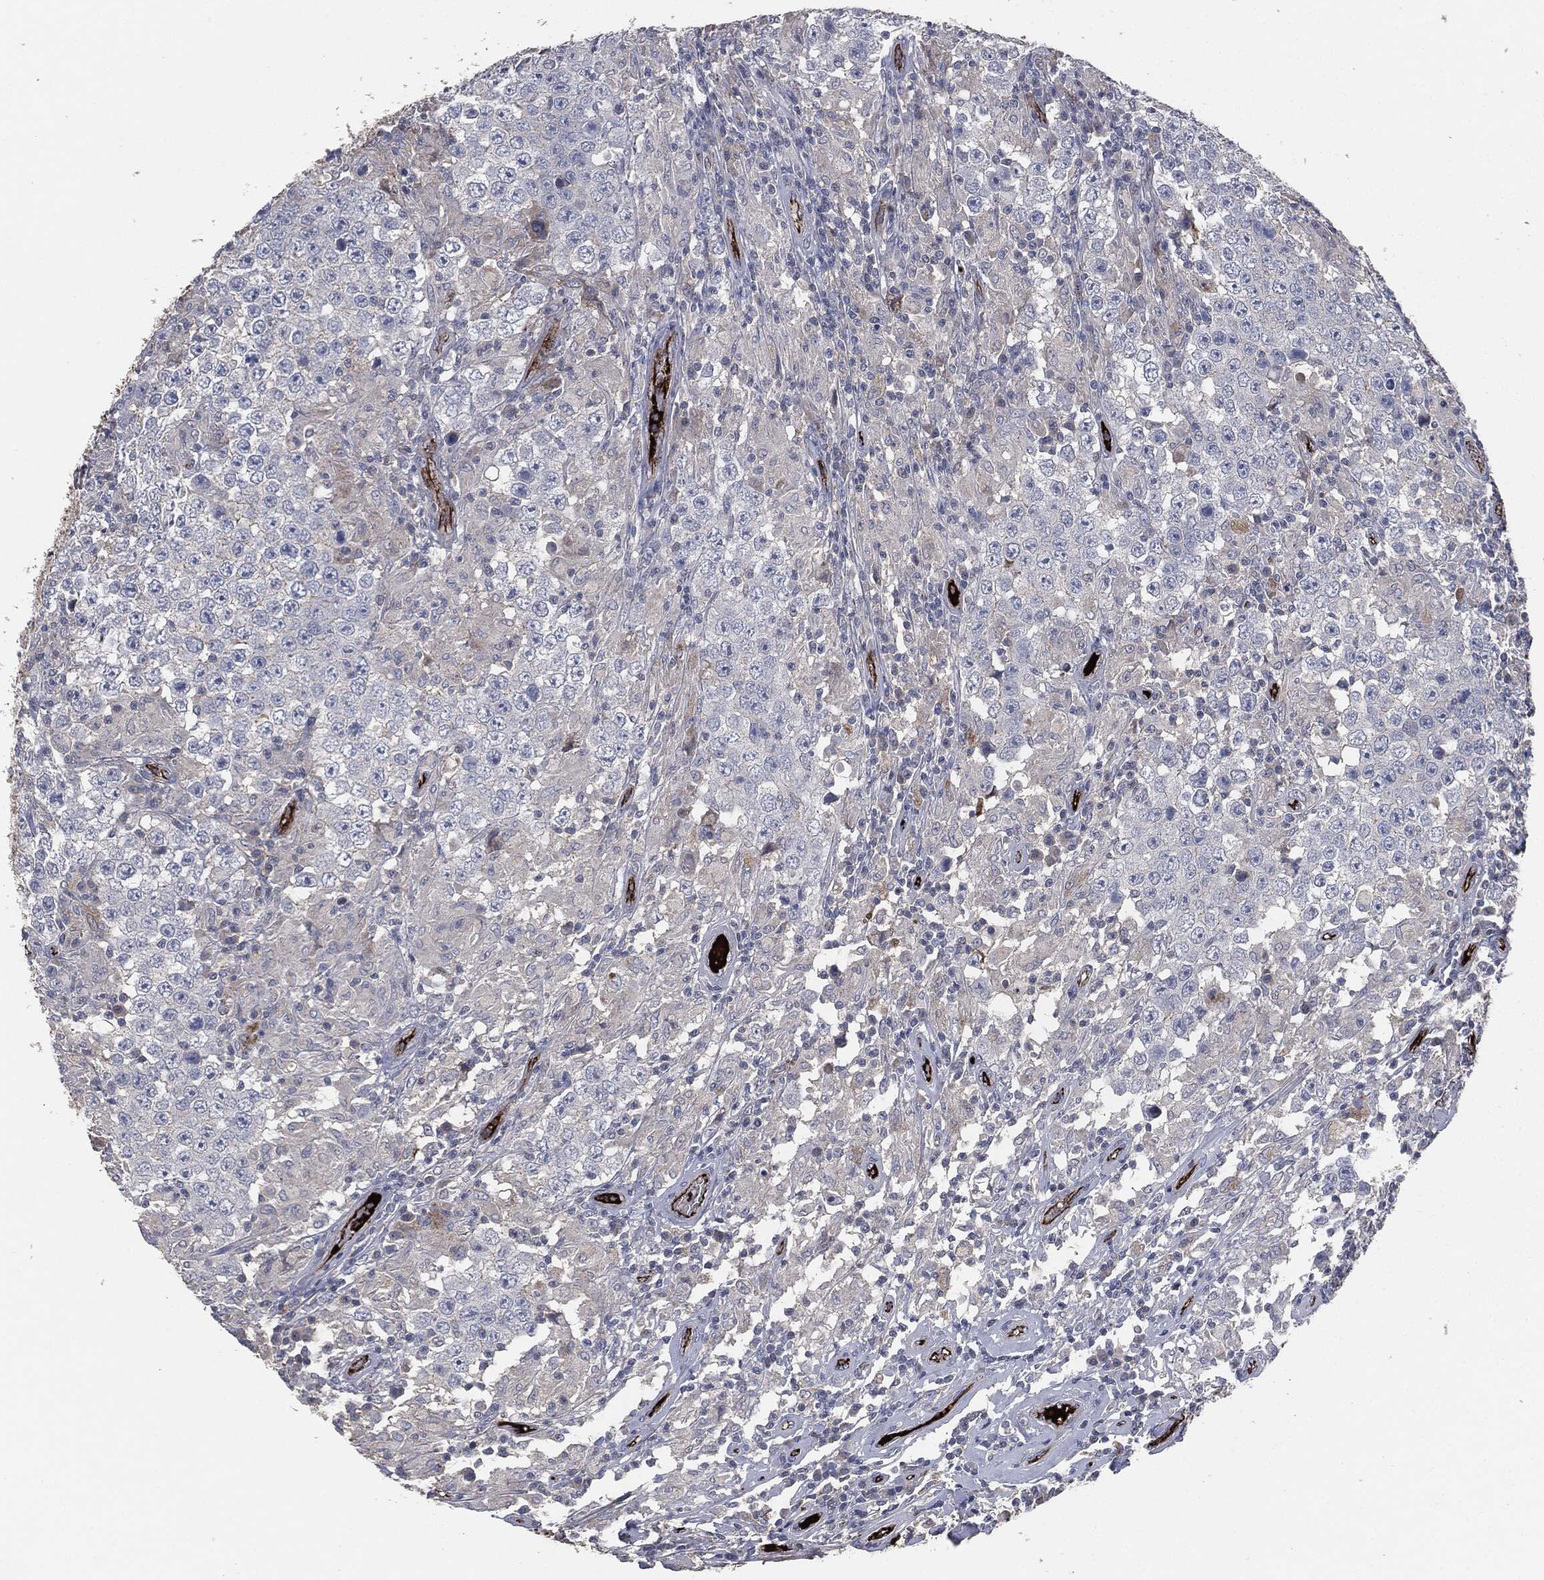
{"staining": {"intensity": "negative", "quantity": "none", "location": "none"}, "tissue": "testis cancer", "cell_type": "Tumor cells", "image_type": "cancer", "snomed": [{"axis": "morphology", "description": "Seminoma, NOS"}, {"axis": "morphology", "description": "Carcinoma, Embryonal, NOS"}, {"axis": "topography", "description": "Testis"}], "caption": "Tumor cells are negative for protein expression in human embryonal carcinoma (testis).", "gene": "APOB", "patient": {"sex": "male", "age": 41}}